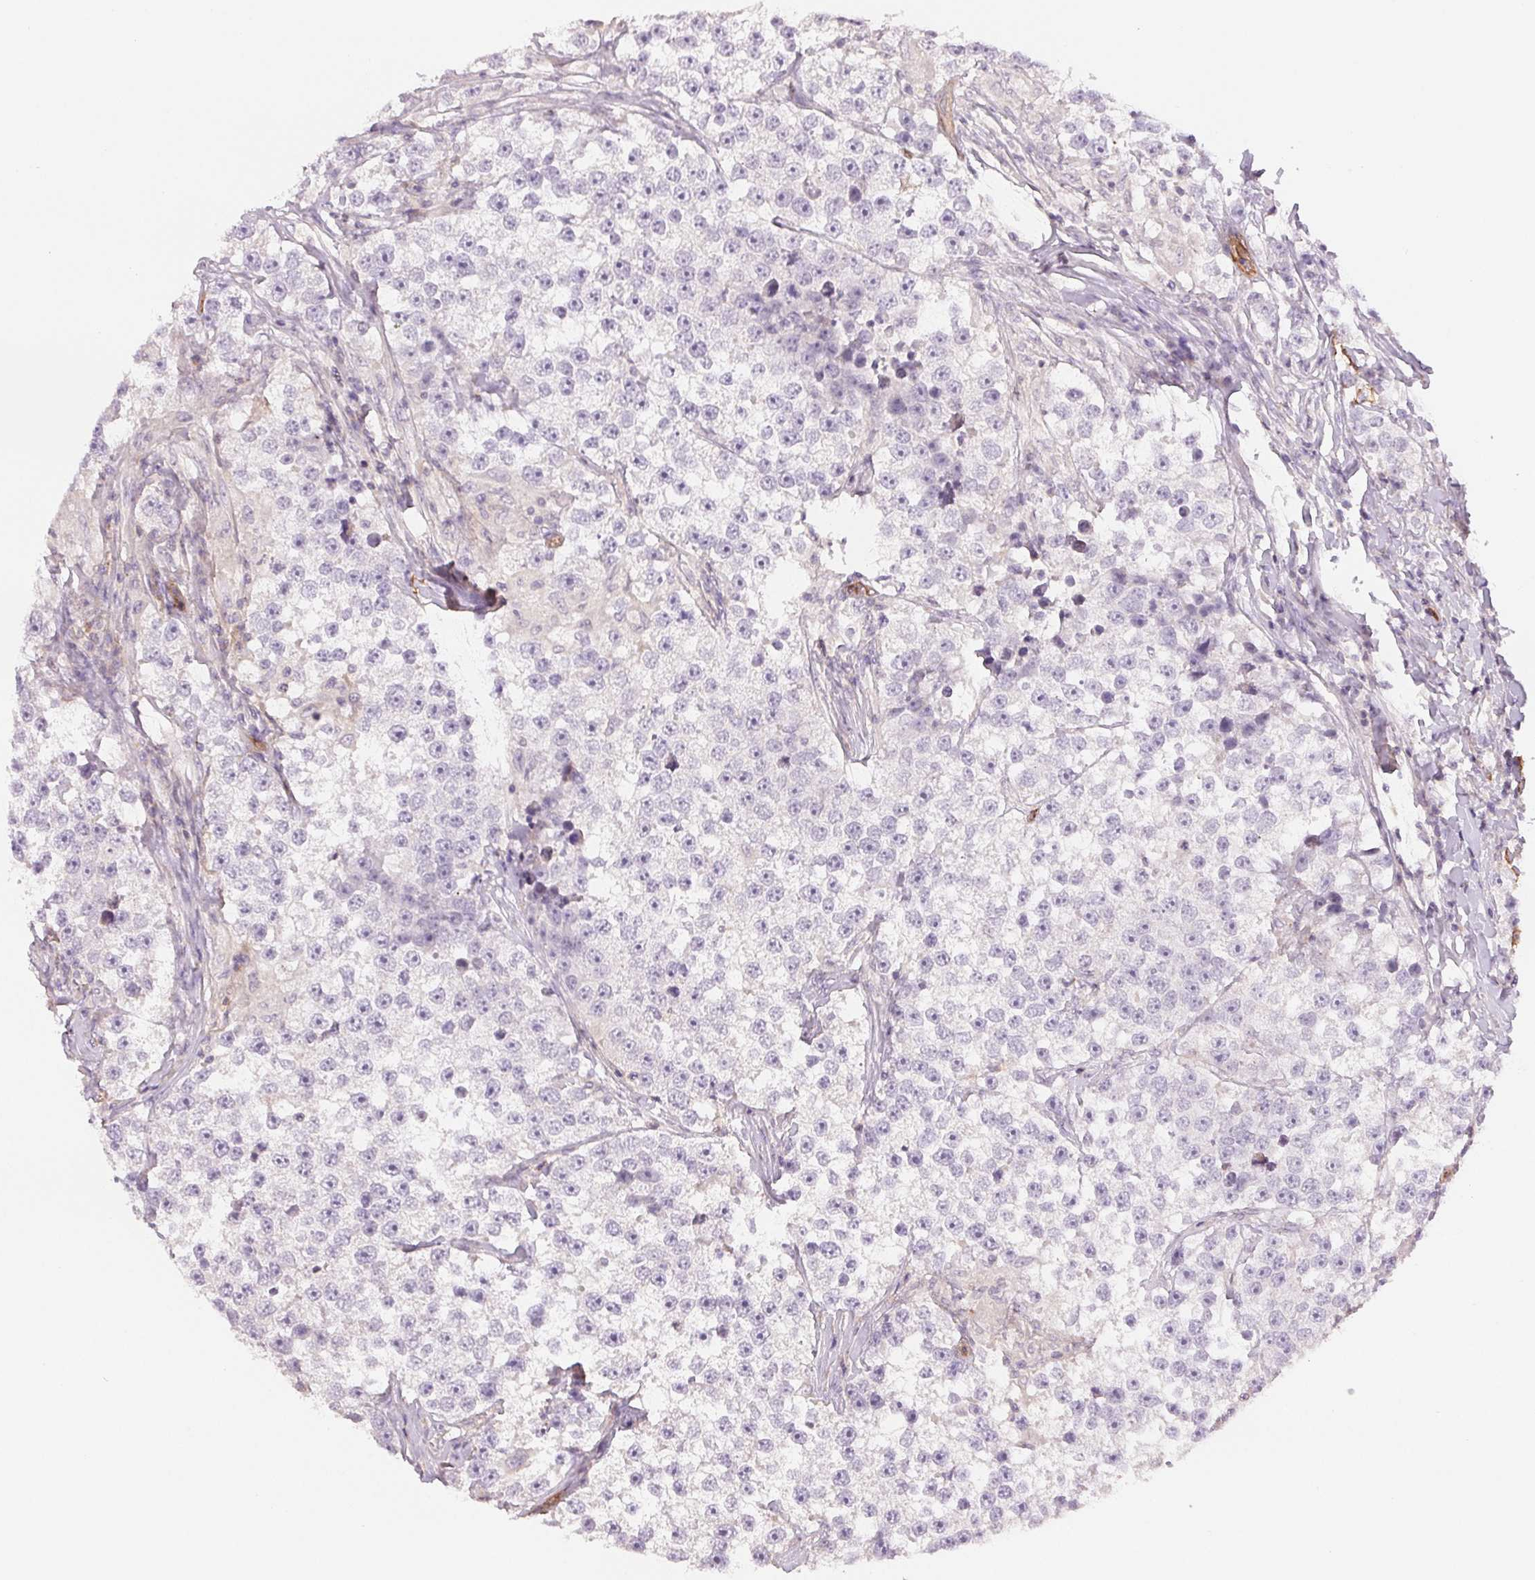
{"staining": {"intensity": "negative", "quantity": "none", "location": "none"}, "tissue": "testis cancer", "cell_type": "Tumor cells", "image_type": "cancer", "snomed": [{"axis": "morphology", "description": "Seminoma, NOS"}, {"axis": "topography", "description": "Testis"}], "caption": "The histopathology image reveals no staining of tumor cells in seminoma (testis).", "gene": "ANKRD13B", "patient": {"sex": "male", "age": 46}}